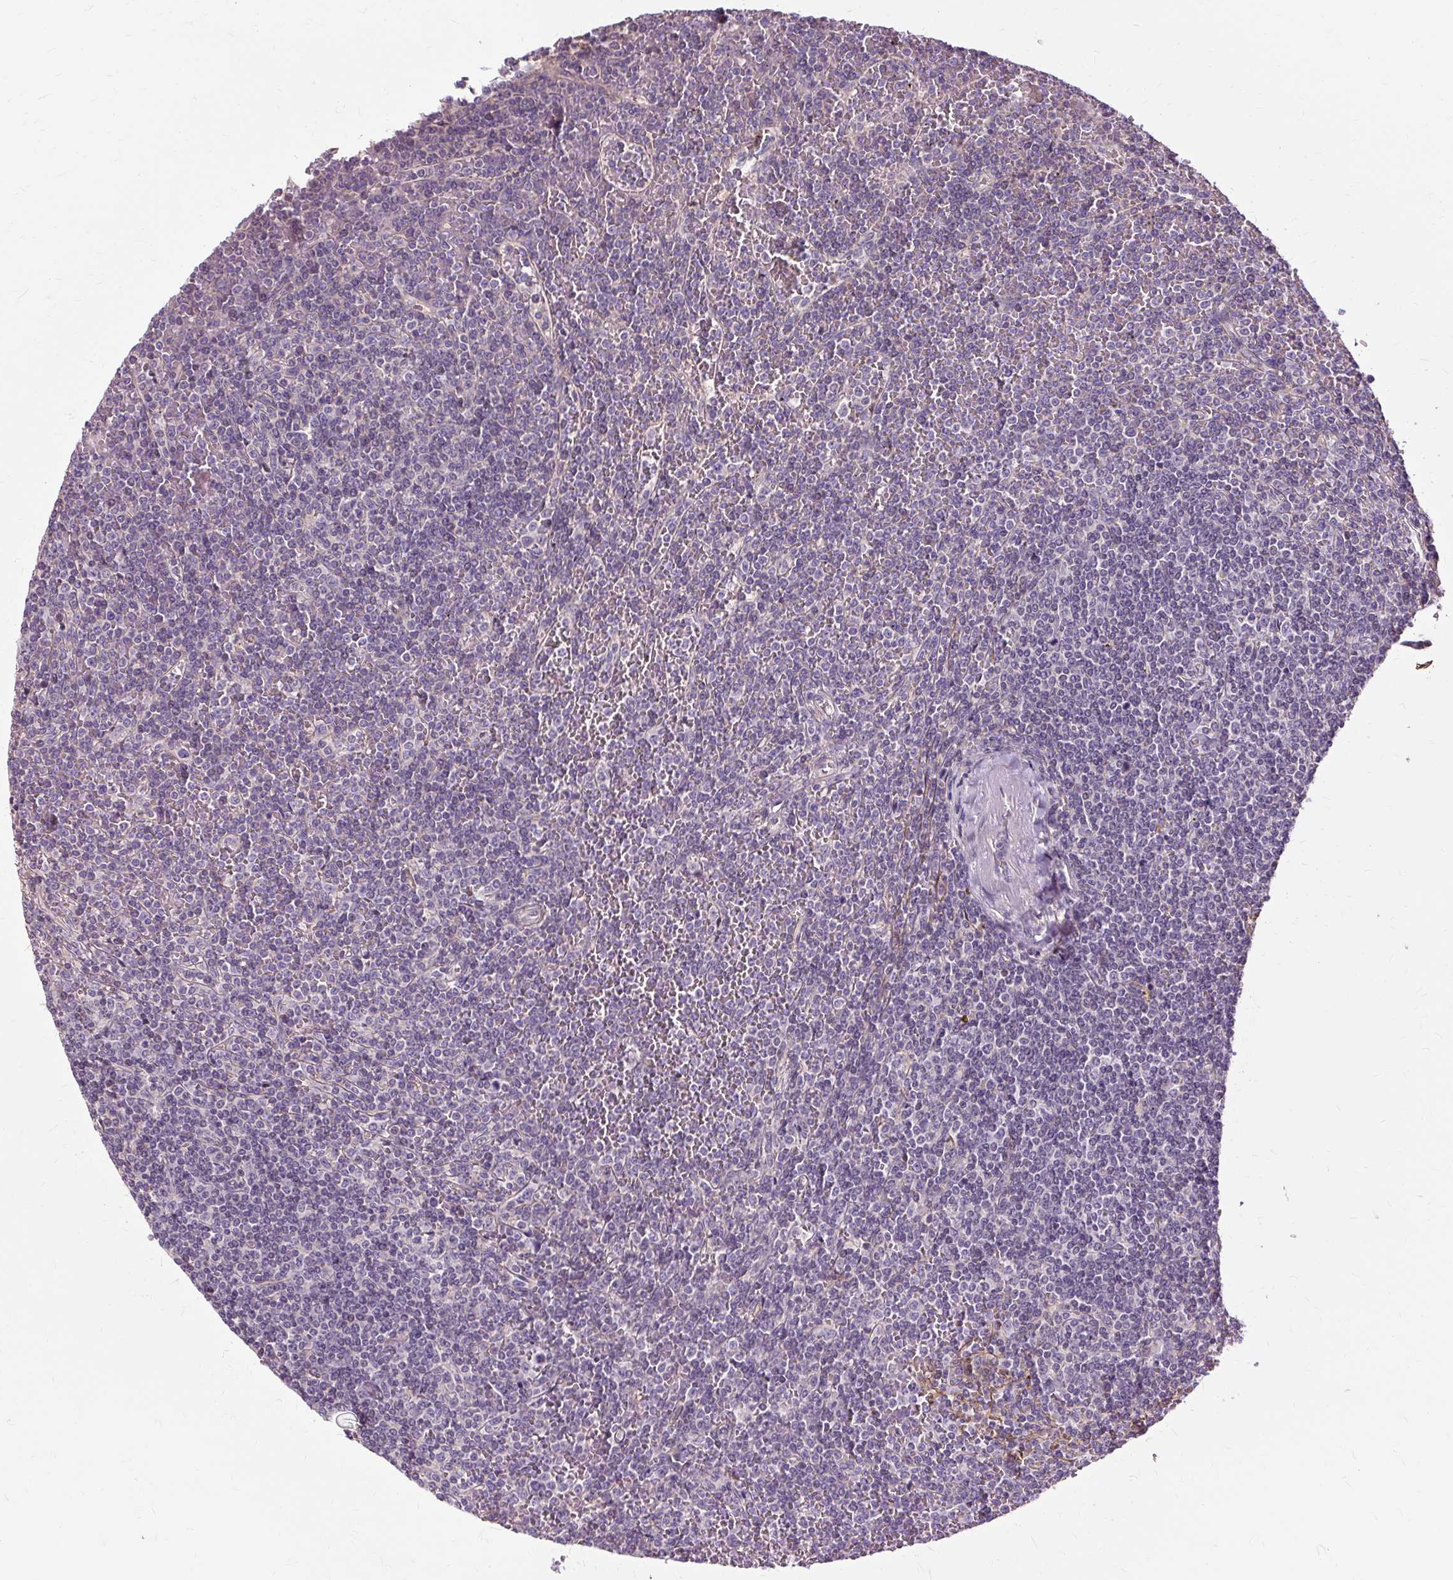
{"staining": {"intensity": "negative", "quantity": "none", "location": "none"}, "tissue": "lymphoma", "cell_type": "Tumor cells", "image_type": "cancer", "snomed": [{"axis": "morphology", "description": "Malignant lymphoma, non-Hodgkin's type, Low grade"}, {"axis": "topography", "description": "Spleen"}], "caption": "Immunohistochemistry (IHC) histopathology image of human lymphoma stained for a protein (brown), which demonstrates no staining in tumor cells.", "gene": "TSPAN8", "patient": {"sex": "female", "age": 19}}